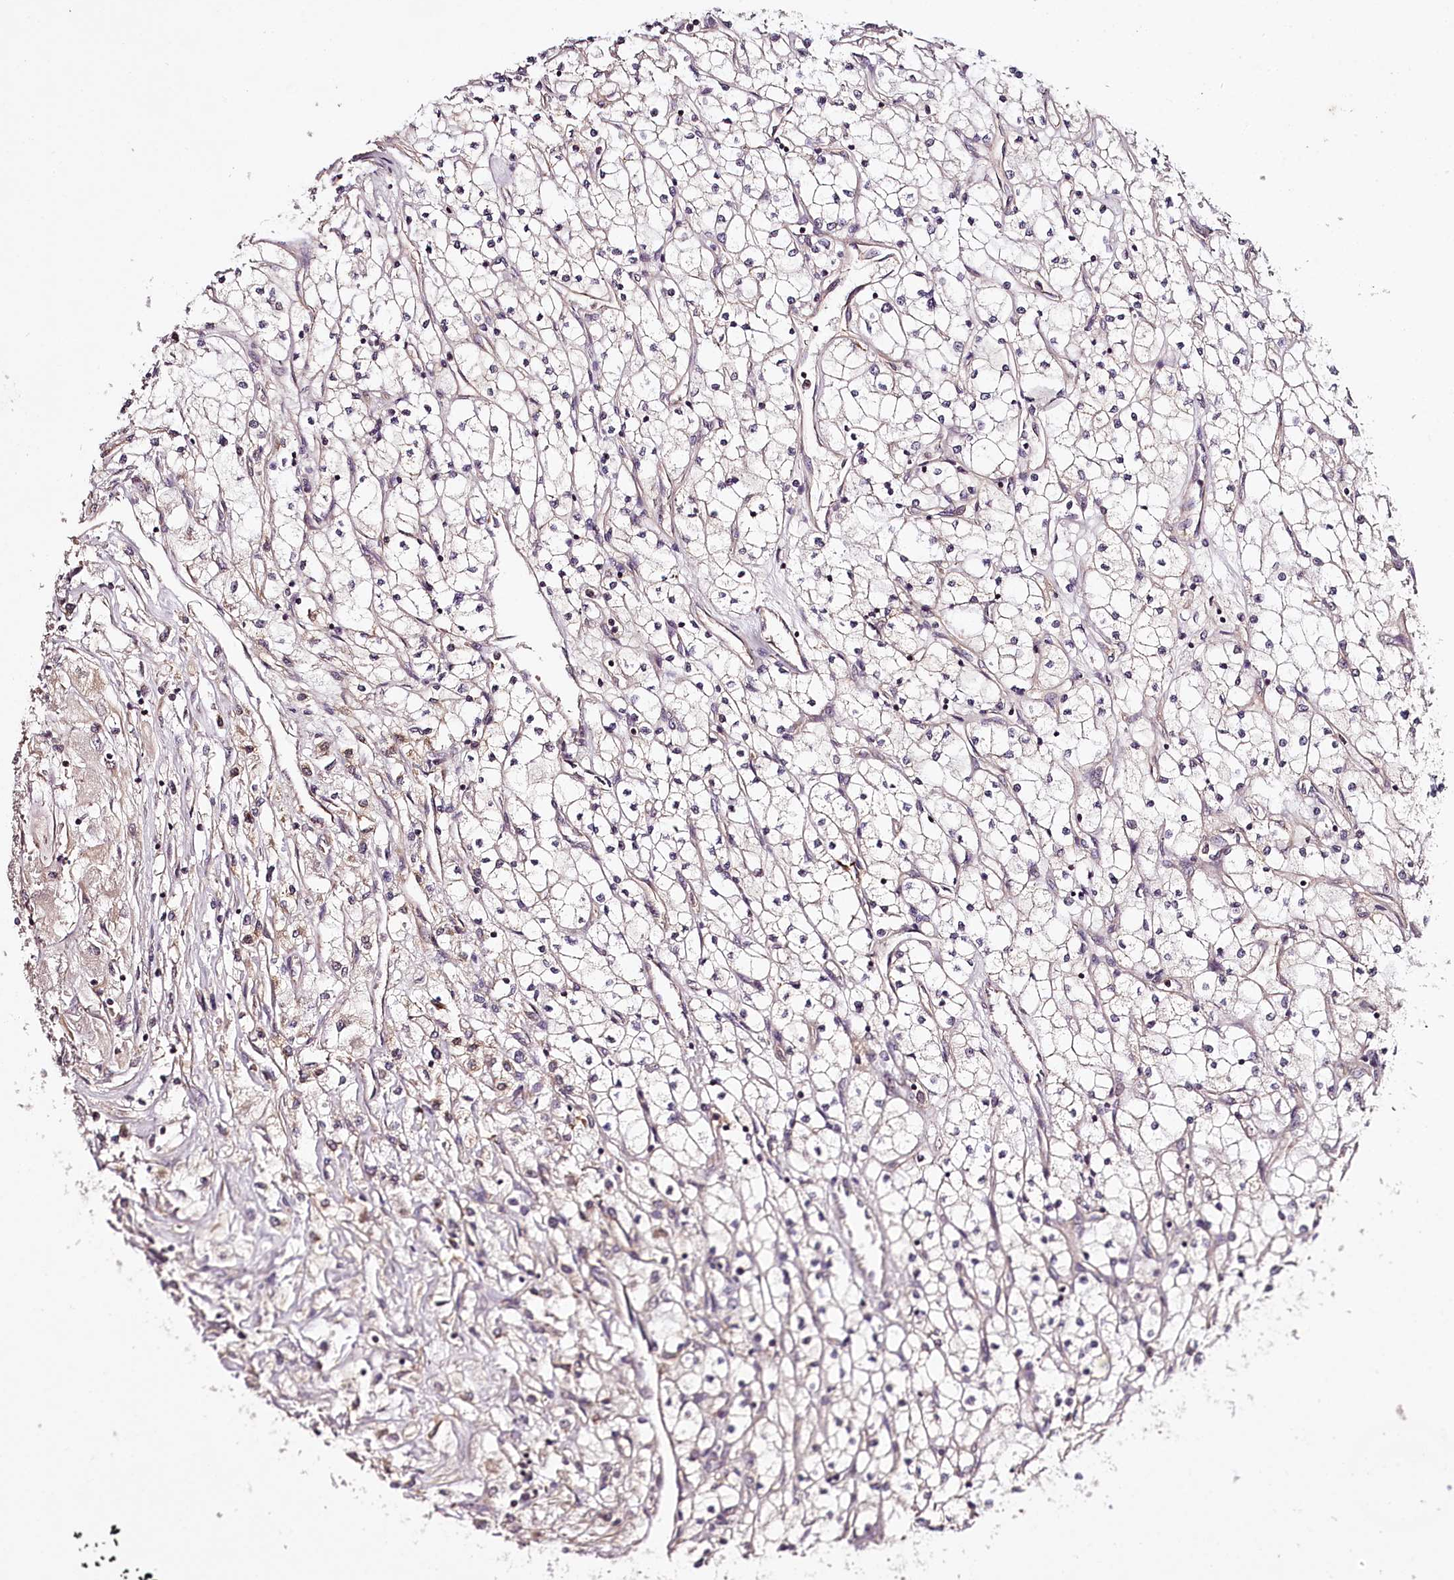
{"staining": {"intensity": "negative", "quantity": "none", "location": "none"}, "tissue": "renal cancer", "cell_type": "Tumor cells", "image_type": "cancer", "snomed": [{"axis": "morphology", "description": "Adenocarcinoma, NOS"}, {"axis": "topography", "description": "Kidney"}], "caption": "Tumor cells are negative for protein expression in human renal cancer.", "gene": "TARS1", "patient": {"sex": "male", "age": 80}}